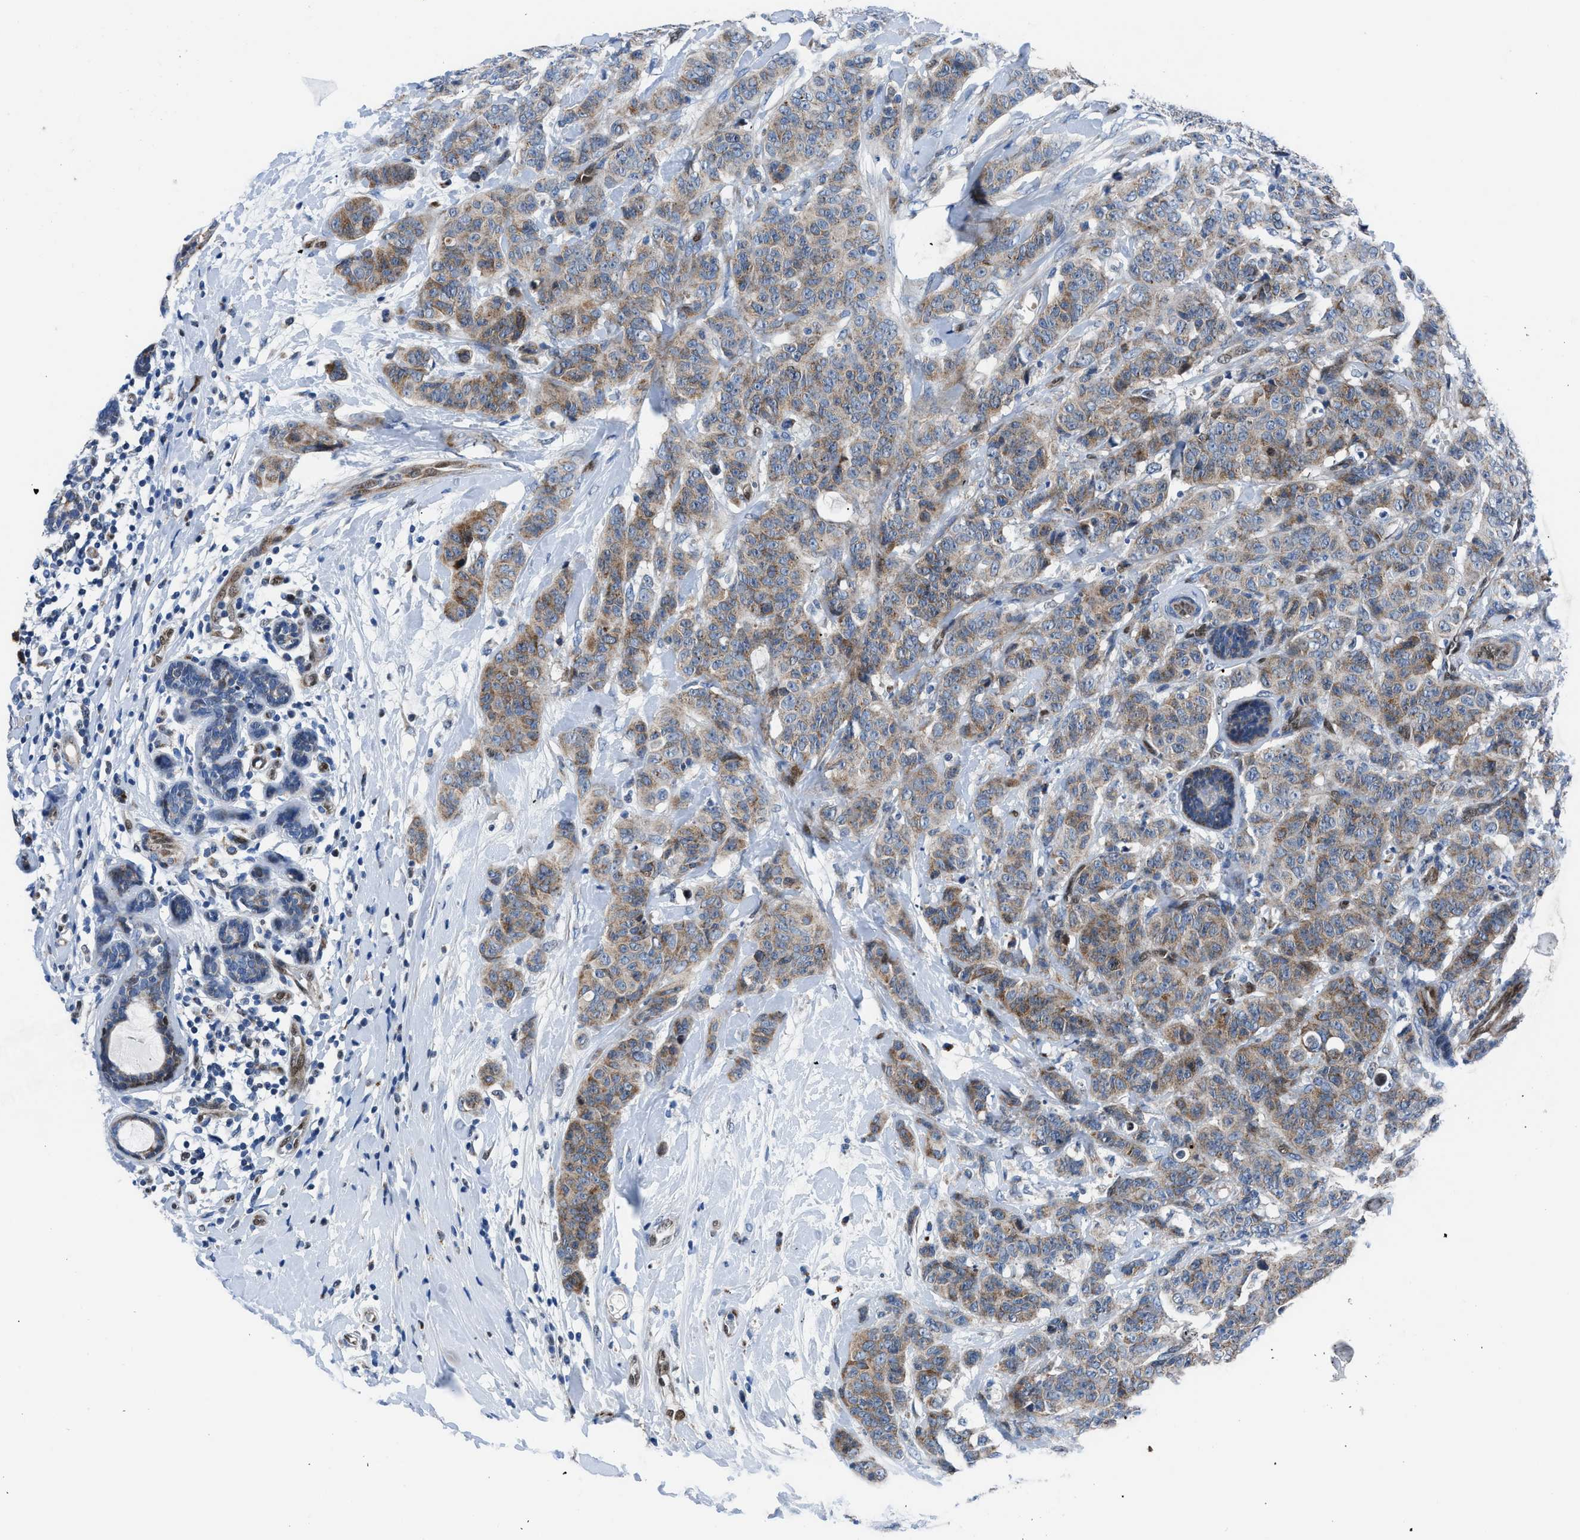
{"staining": {"intensity": "moderate", "quantity": ">75%", "location": "cytoplasmic/membranous"}, "tissue": "breast cancer", "cell_type": "Tumor cells", "image_type": "cancer", "snomed": [{"axis": "morphology", "description": "Normal tissue, NOS"}, {"axis": "morphology", "description": "Duct carcinoma"}, {"axis": "topography", "description": "Breast"}], "caption": "The immunohistochemical stain shows moderate cytoplasmic/membranous staining in tumor cells of breast cancer (invasive ductal carcinoma) tissue.", "gene": "LMO2", "patient": {"sex": "female", "age": 40}}